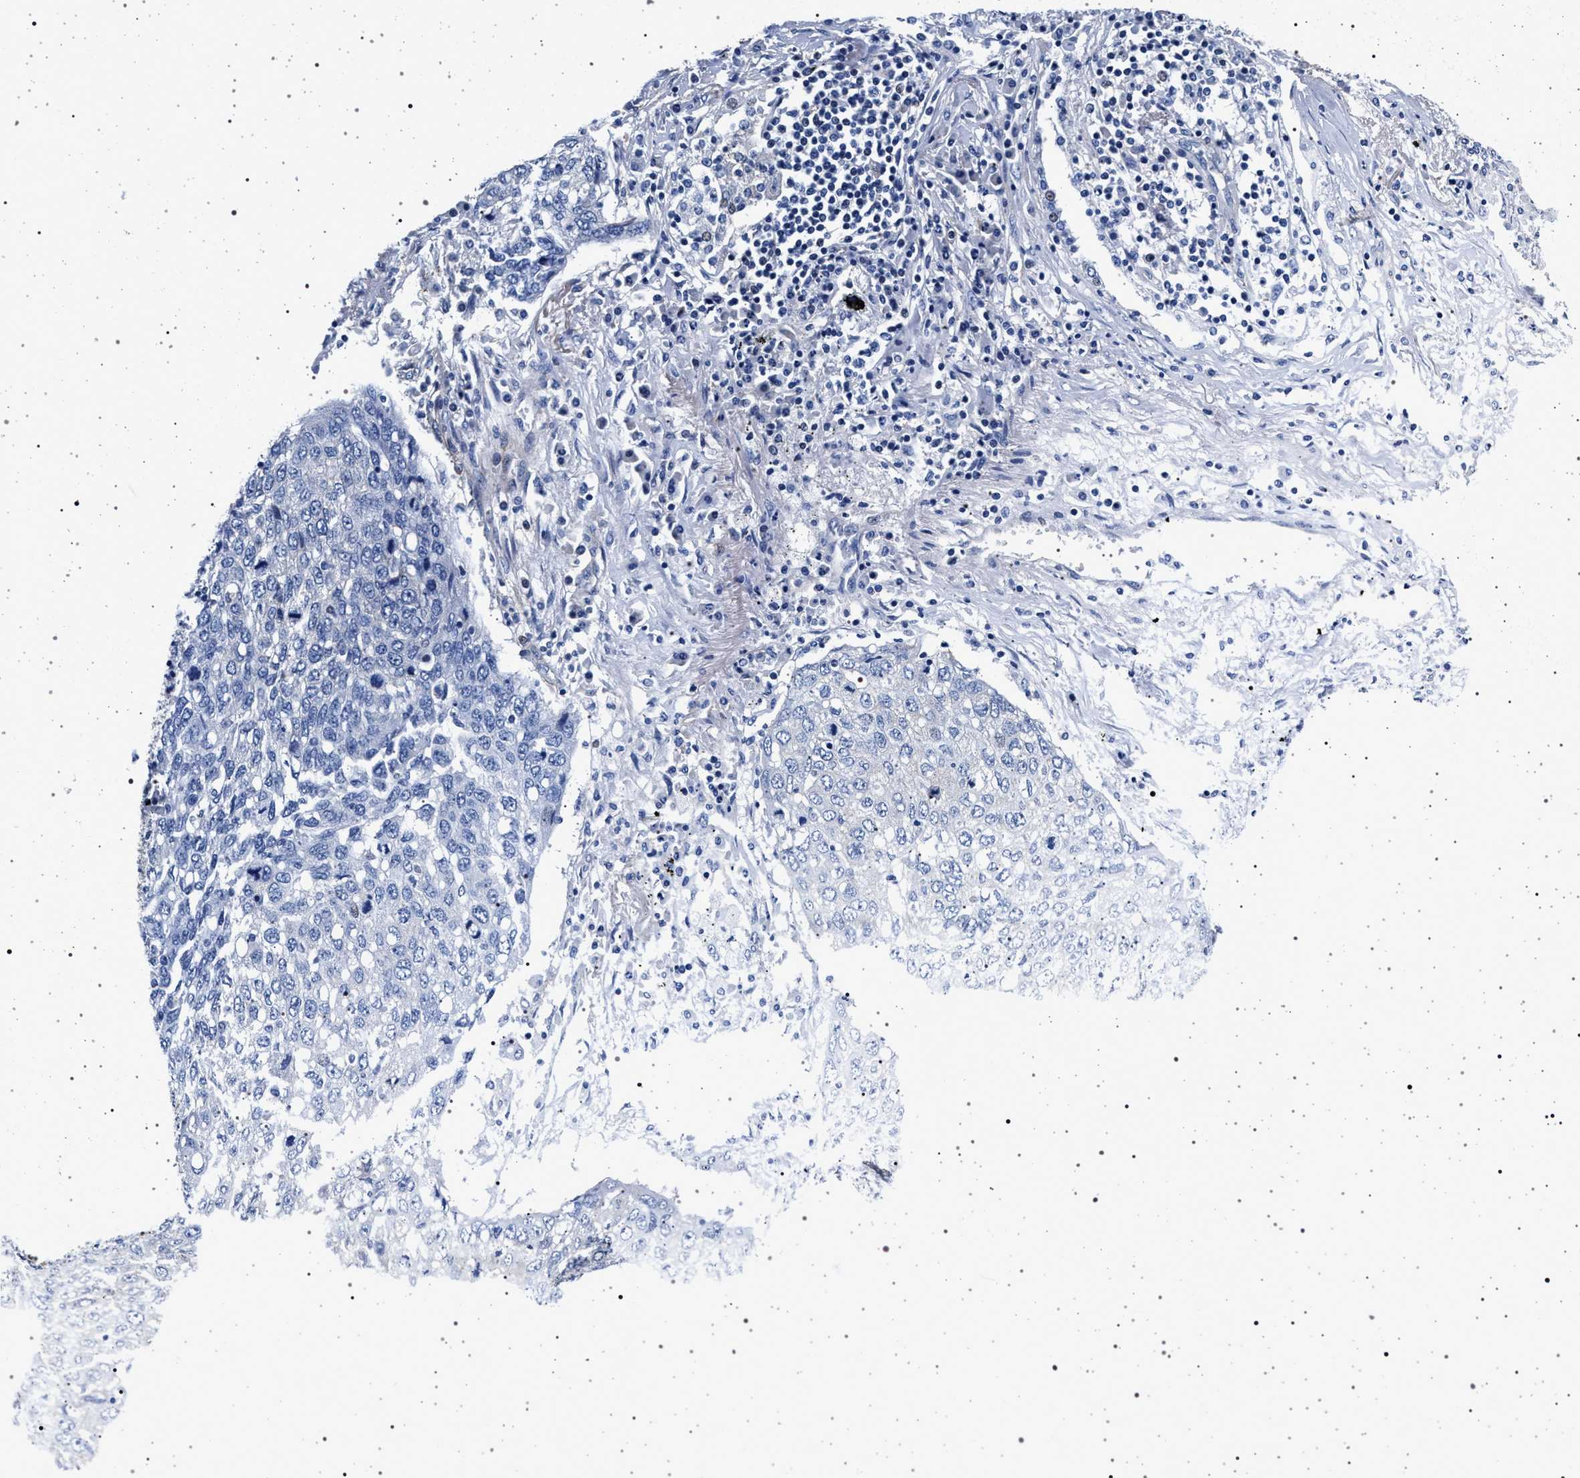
{"staining": {"intensity": "negative", "quantity": "none", "location": "none"}, "tissue": "lung cancer", "cell_type": "Tumor cells", "image_type": "cancer", "snomed": [{"axis": "morphology", "description": "Squamous cell carcinoma, NOS"}, {"axis": "topography", "description": "Lung"}], "caption": "IHC micrograph of neoplastic tissue: lung cancer (squamous cell carcinoma) stained with DAB shows no significant protein staining in tumor cells.", "gene": "SLC9A1", "patient": {"sex": "female", "age": 63}}